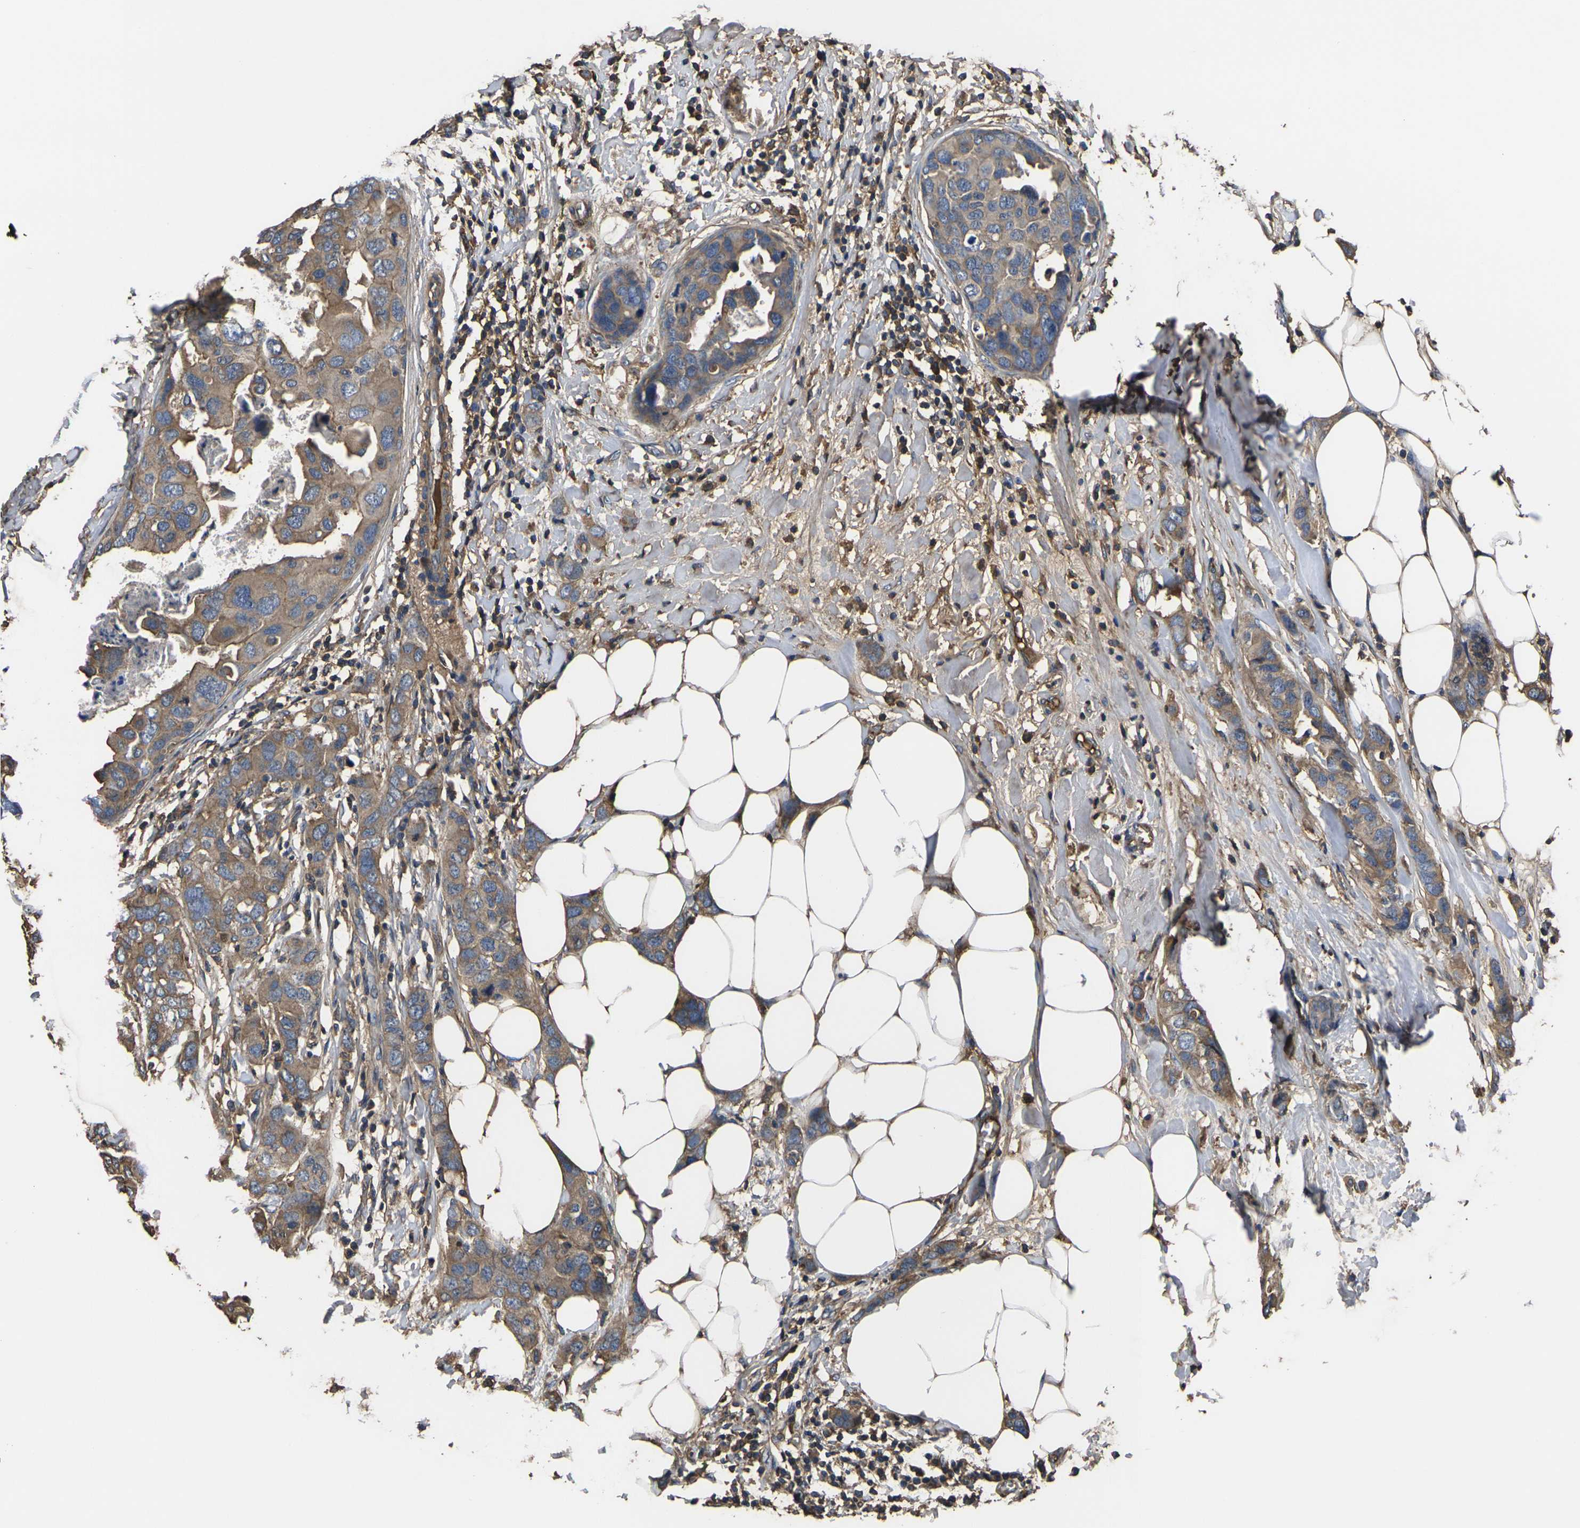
{"staining": {"intensity": "moderate", "quantity": ">75%", "location": "cytoplasmic/membranous"}, "tissue": "breast cancer", "cell_type": "Tumor cells", "image_type": "cancer", "snomed": [{"axis": "morphology", "description": "Duct carcinoma"}, {"axis": "topography", "description": "Breast"}], "caption": "Immunohistochemical staining of human infiltrating ductal carcinoma (breast) reveals medium levels of moderate cytoplasmic/membranous staining in approximately >75% of tumor cells.", "gene": "HSPG2", "patient": {"sex": "female", "age": 50}}